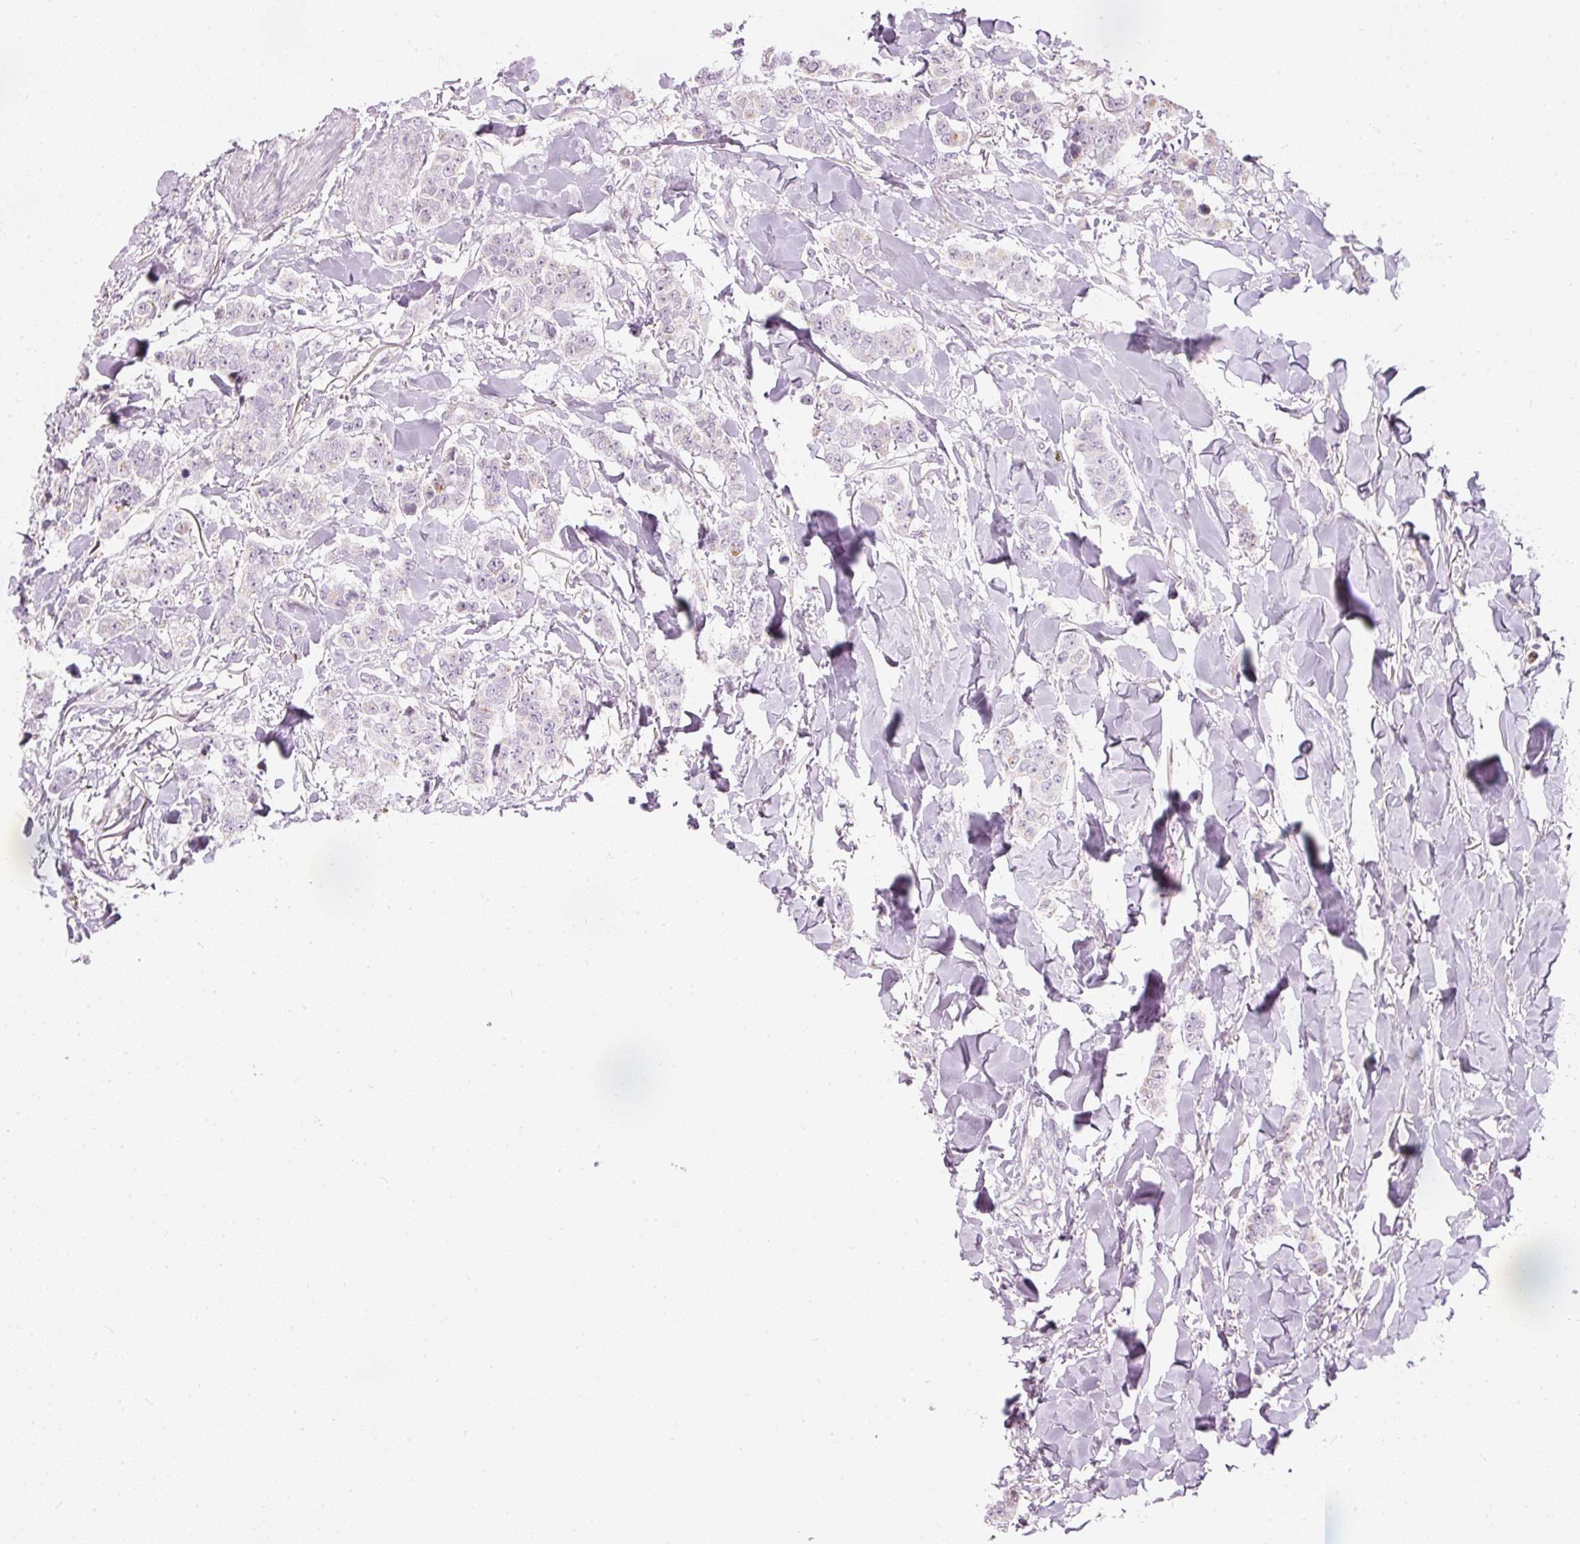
{"staining": {"intensity": "negative", "quantity": "none", "location": "none"}, "tissue": "breast cancer", "cell_type": "Tumor cells", "image_type": "cancer", "snomed": [{"axis": "morphology", "description": "Duct carcinoma"}, {"axis": "topography", "description": "Breast"}], "caption": "Image shows no significant protein positivity in tumor cells of invasive ductal carcinoma (breast). (Brightfield microscopy of DAB (3,3'-diaminobenzidine) IHC at high magnification).", "gene": "RNF39", "patient": {"sex": "female", "age": 40}}